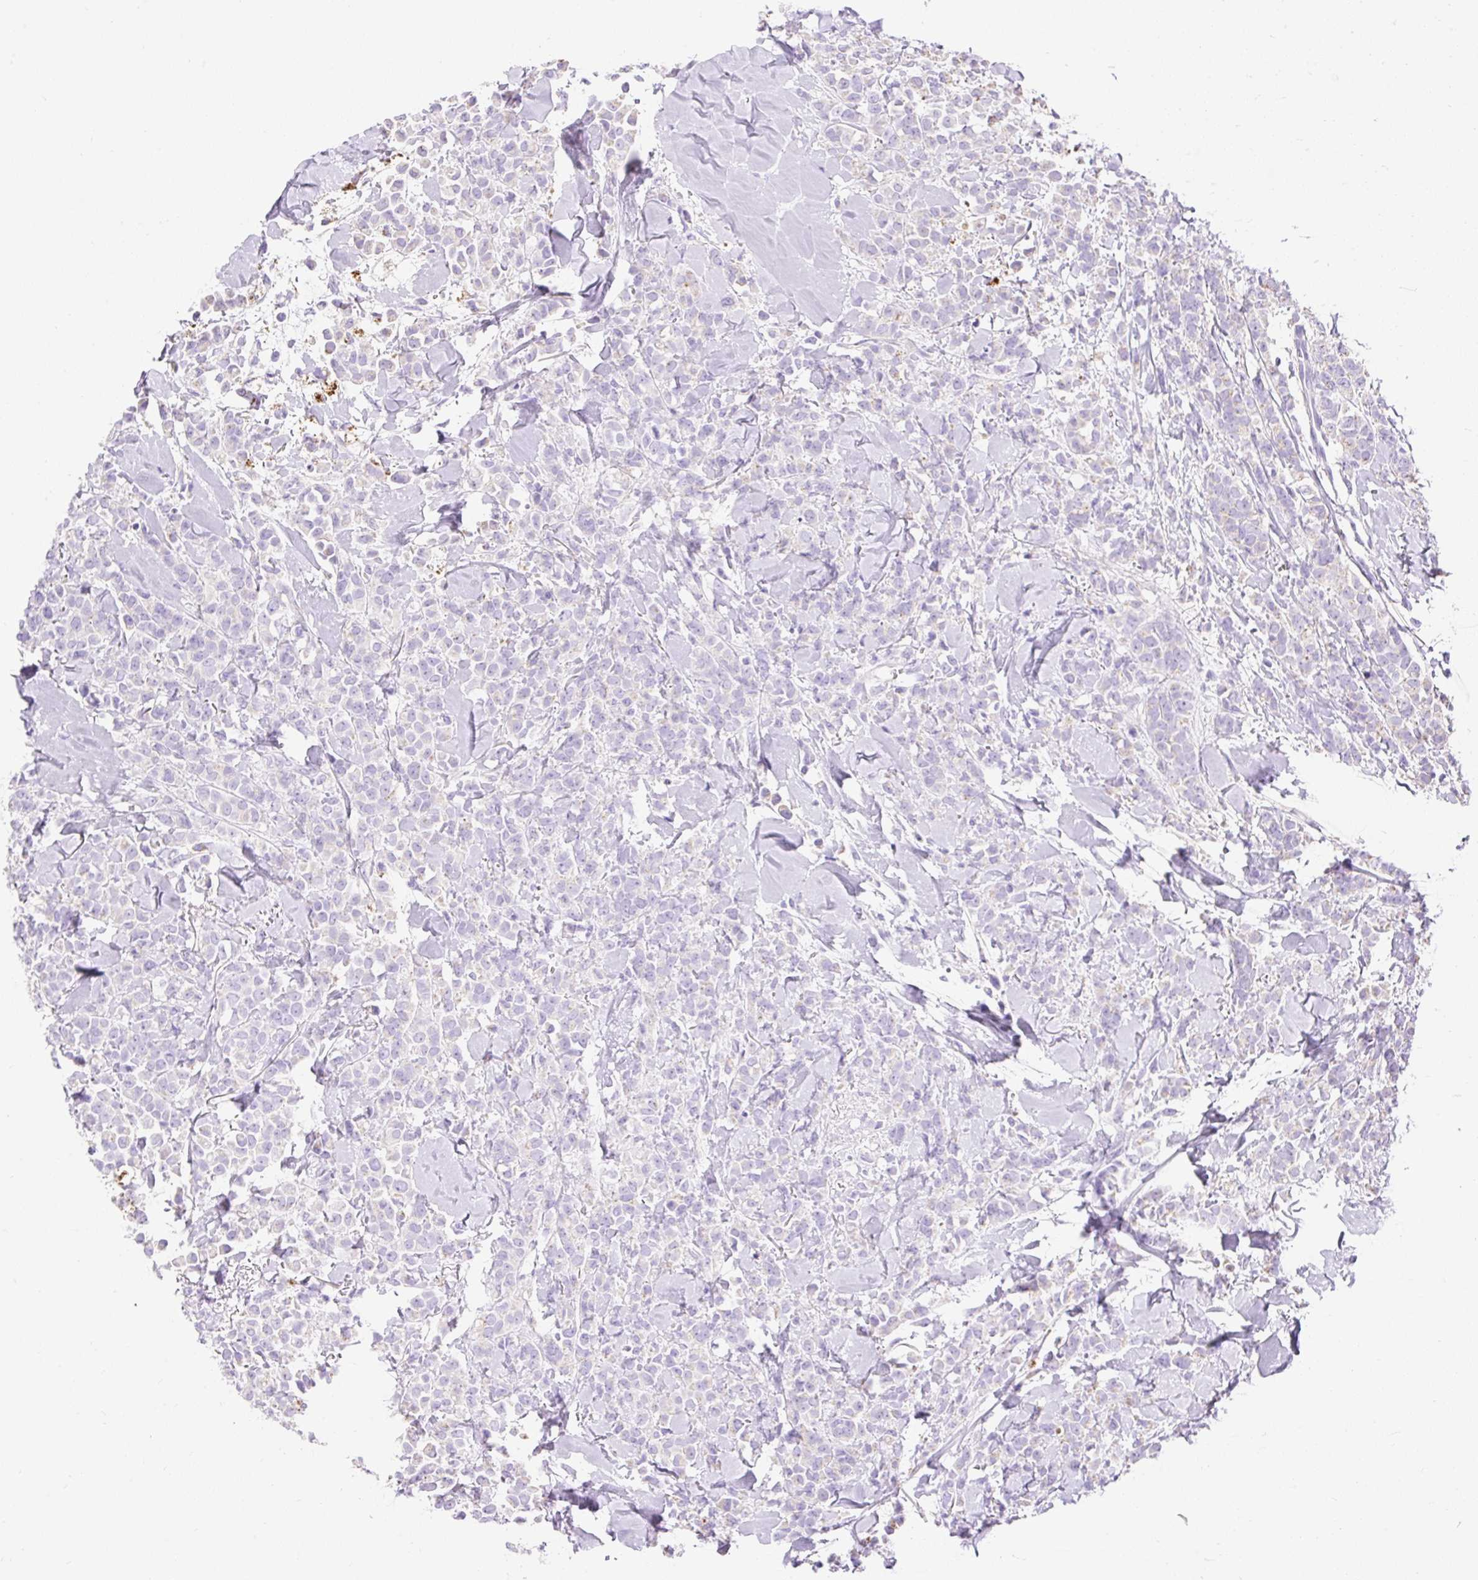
{"staining": {"intensity": "negative", "quantity": "none", "location": "none"}, "tissue": "breast cancer", "cell_type": "Tumor cells", "image_type": "cancer", "snomed": [{"axis": "morphology", "description": "Lobular carcinoma"}, {"axis": "topography", "description": "Breast"}], "caption": "The histopathology image exhibits no significant staining in tumor cells of lobular carcinoma (breast).", "gene": "HEXB", "patient": {"sex": "female", "age": 91}}